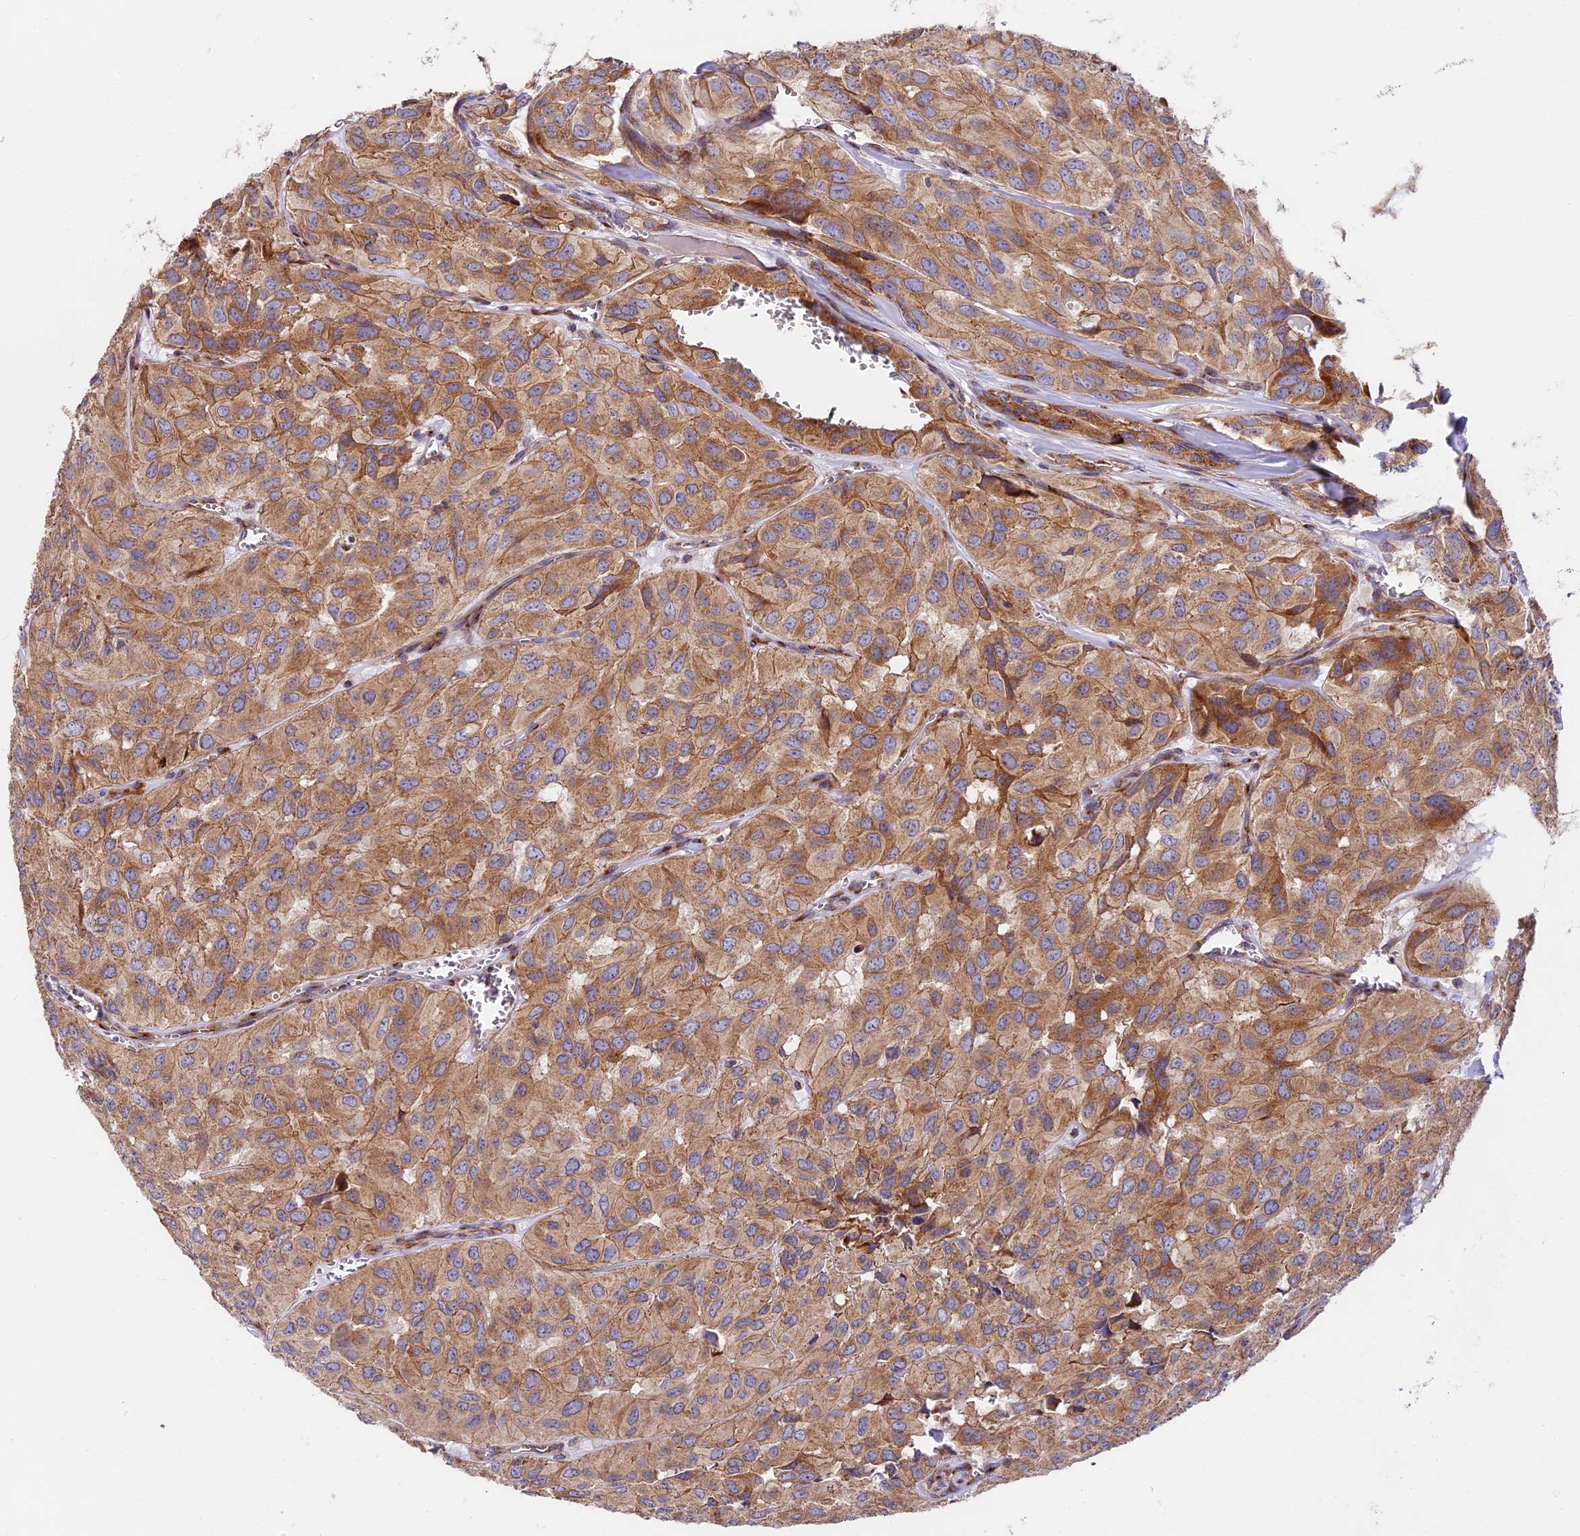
{"staining": {"intensity": "moderate", "quantity": ">75%", "location": "cytoplasmic/membranous"}, "tissue": "head and neck cancer", "cell_type": "Tumor cells", "image_type": "cancer", "snomed": [{"axis": "morphology", "description": "Adenocarcinoma, NOS"}, {"axis": "topography", "description": "Salivary gland, NOS"}, {"axis": "topography", "description": "Head-Neck"}], "caption": "This is an image of IHC staining of head and neck cancer (adenocarcinoma), which shows moderate positivity in the cytoplasmic/membranous of tumor cells.", "gene": "MRAS", "patient": {"sex": "female", "age": 76}}